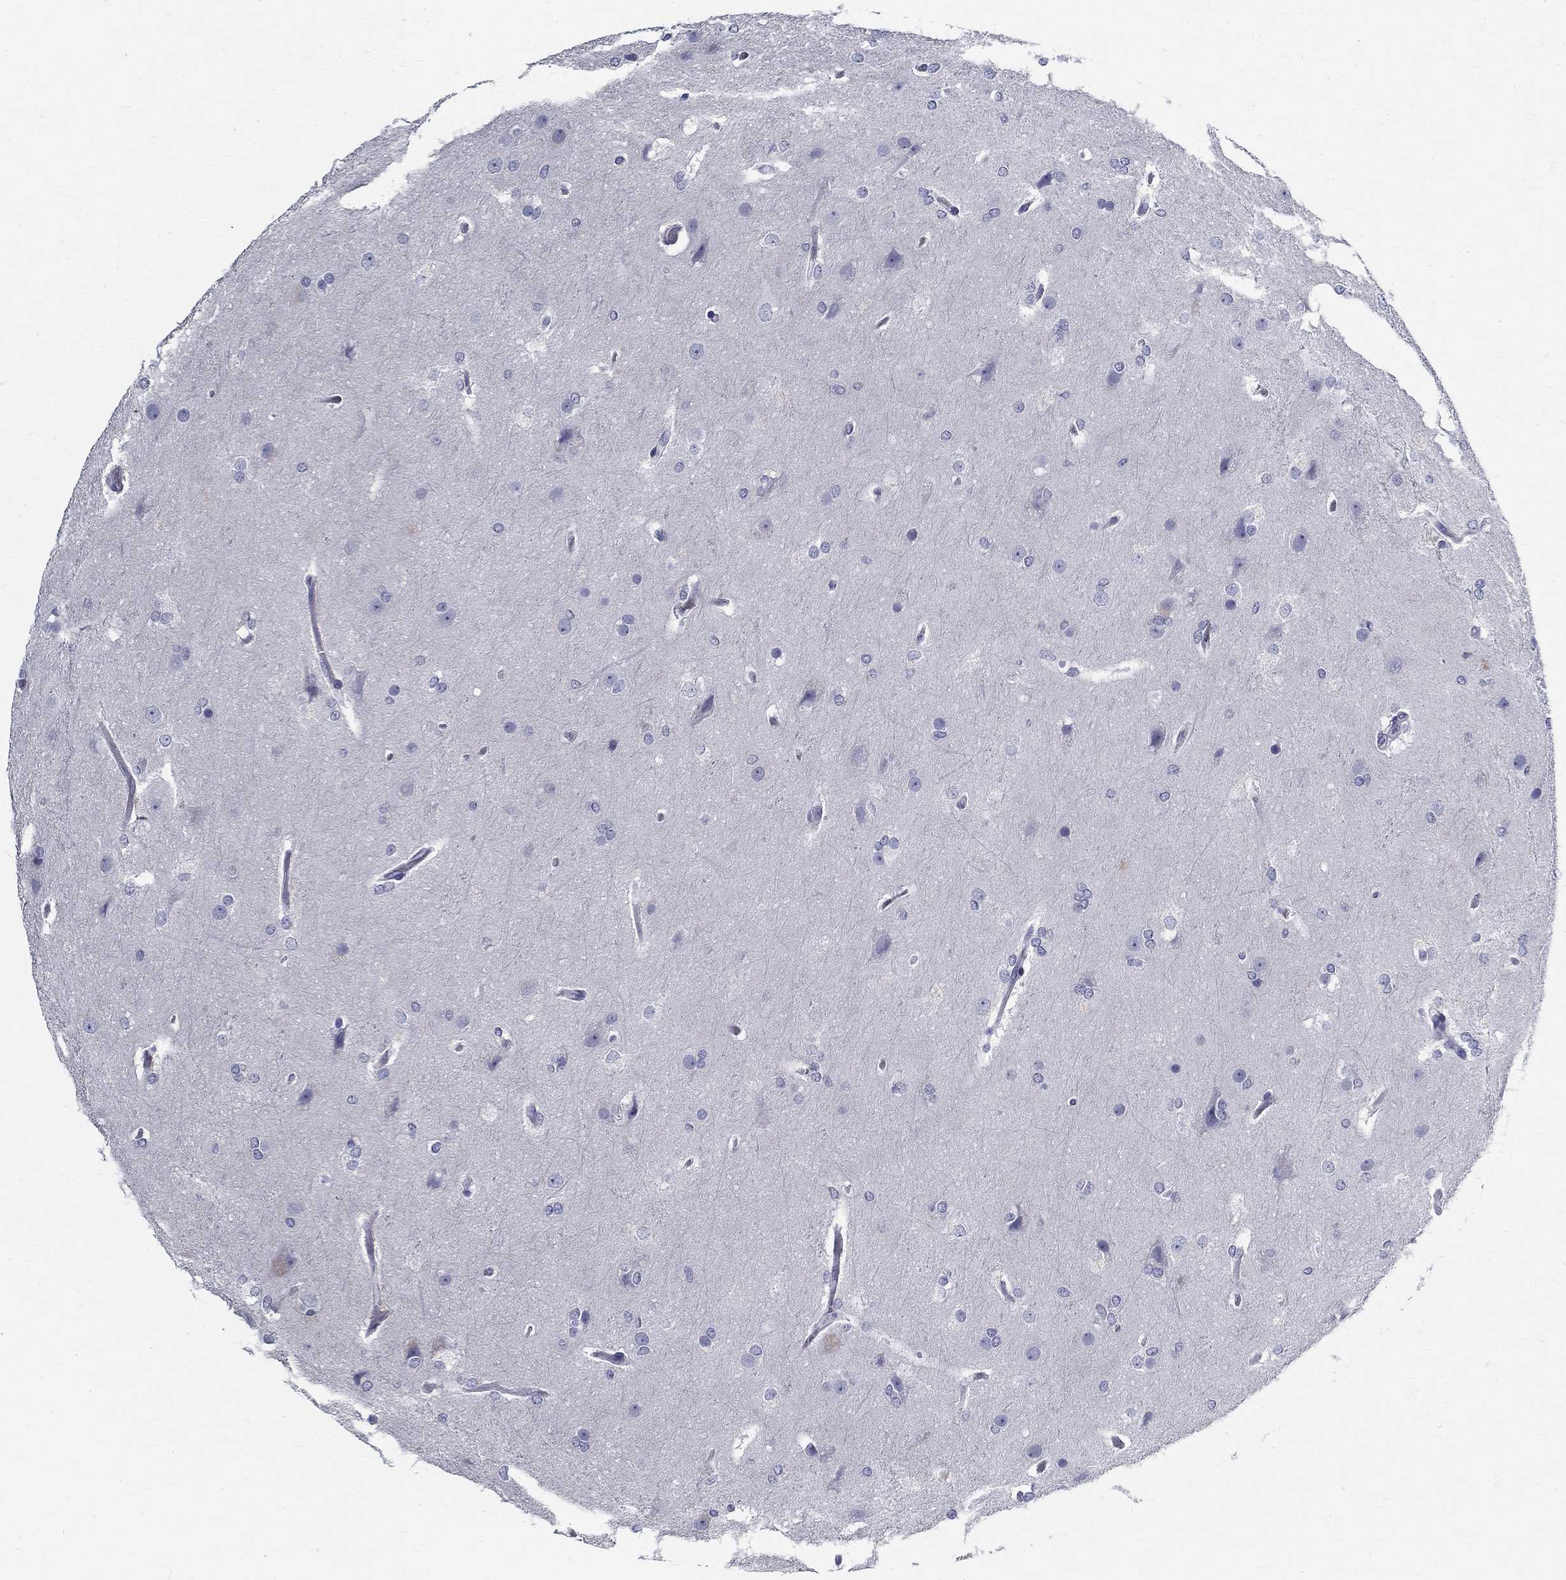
{"staining": {"intensity": "negative", "quantity": "none", "location": "none"}, "tissue": "glioma", "cell_type": "Tumor cells", "image_type": "cancer", "snomed": [{"axis": "morphology", "description": "Glioma, malignant, High grade"}, {"axis": "topography", "description": "Brain"}], "caption": "A photomicrograph of malignant high-grade glioma stained for a protein reveals no brown staining in tumor cells. The staining is performed using DAB brown chromogen with nuclei counter-stained in using hematoxylin.", "gene": "TGM4", "patient": {"sex": "female", "age": 61}}